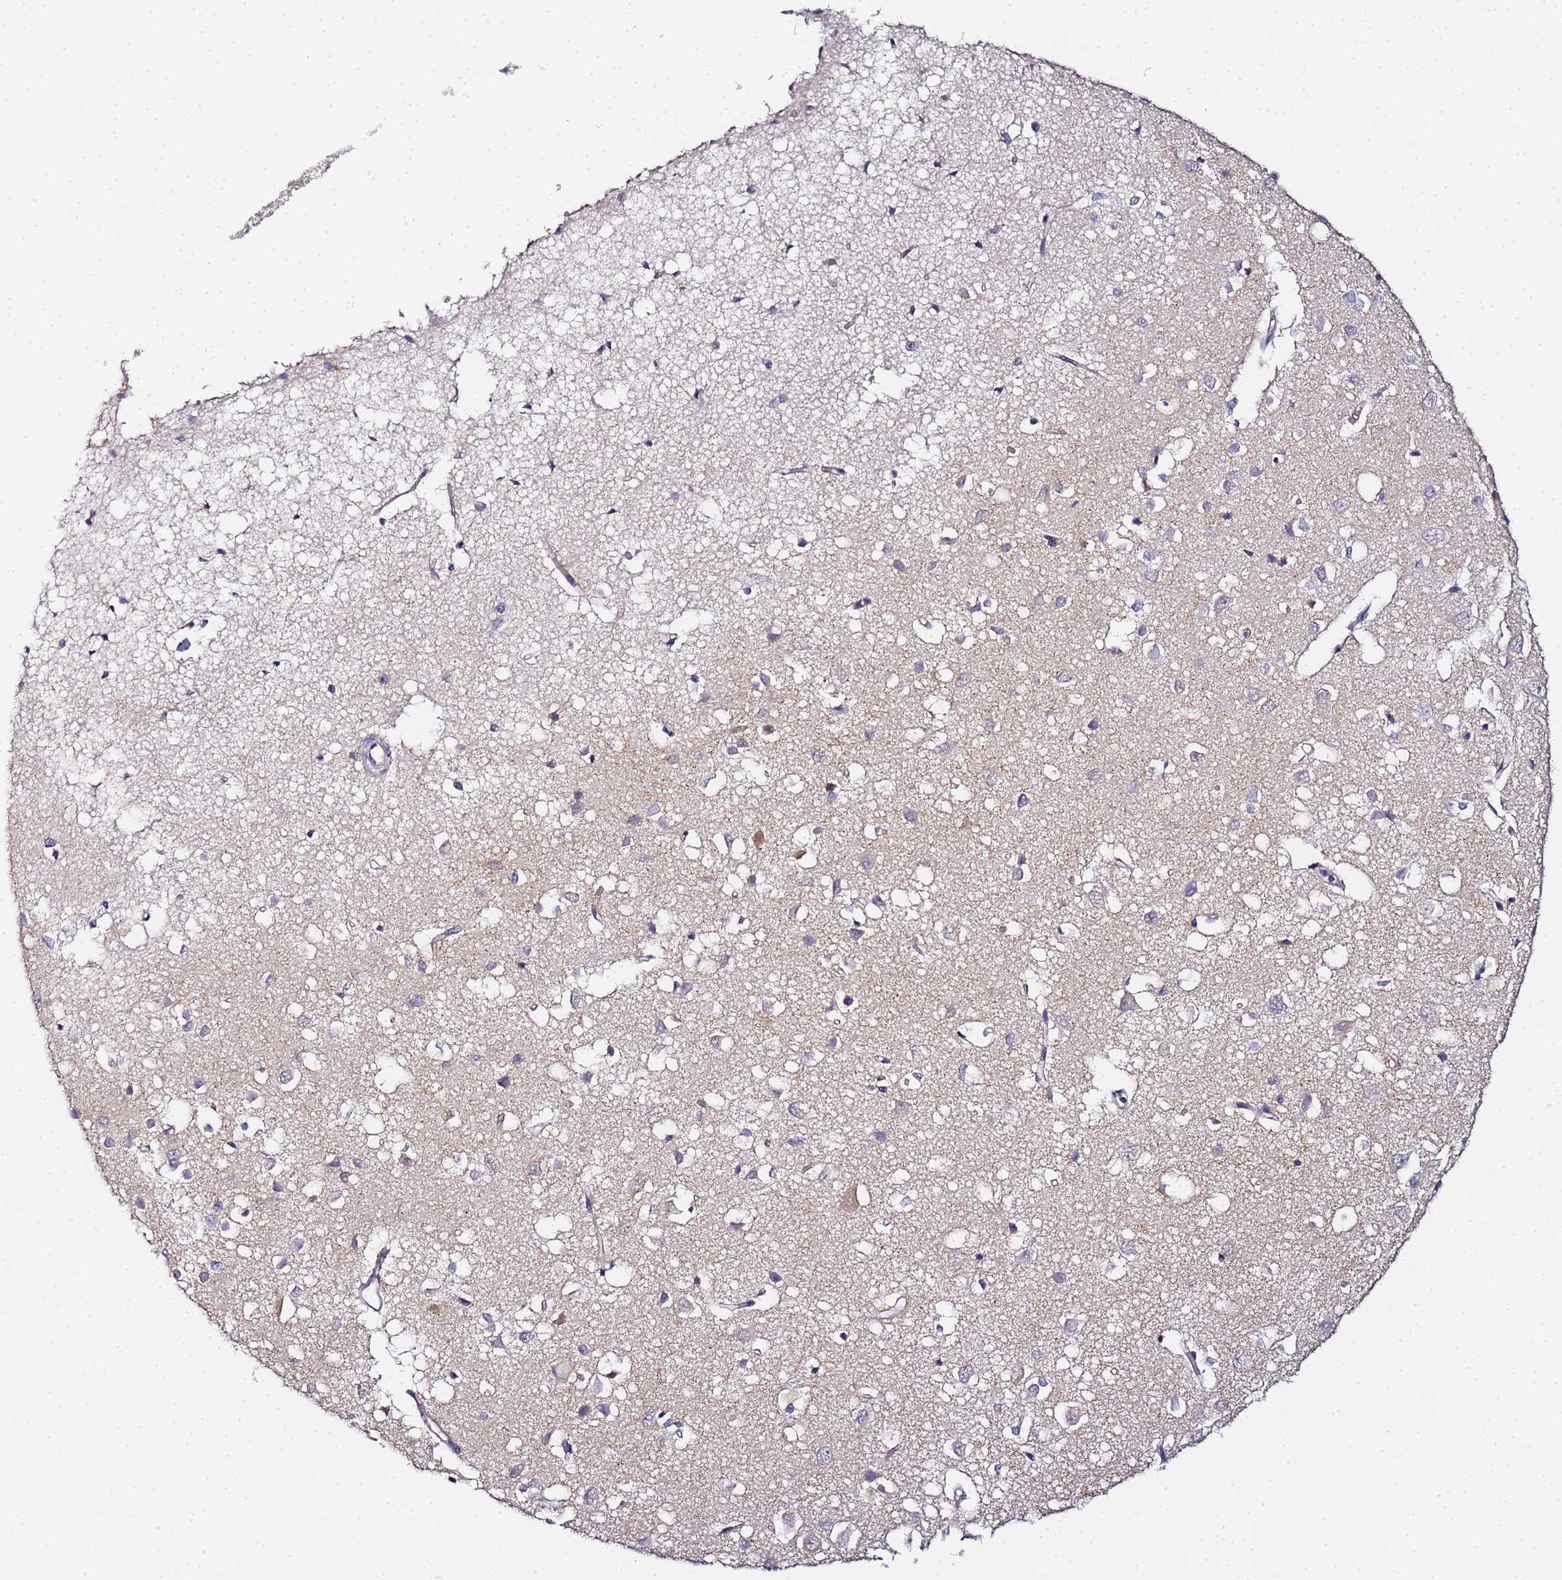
{"staining": {"intensity": "negative", "quantity": "none", "location": "none"}, "tissue": "cerebral cortex", "cell_type": "Endothelial cells", "image_type": "normal", "snomed": [{"axis": "morphology", "description": "Normal tissue, NOS"}, {"axis": "topography", "description": "Cerebral cortex"}], "caption": "The image reveals no staining of endothelial cells in normal cerebral cortex.", "gene": "LSM3", "patient": {"sex": "female", "age": 64}}